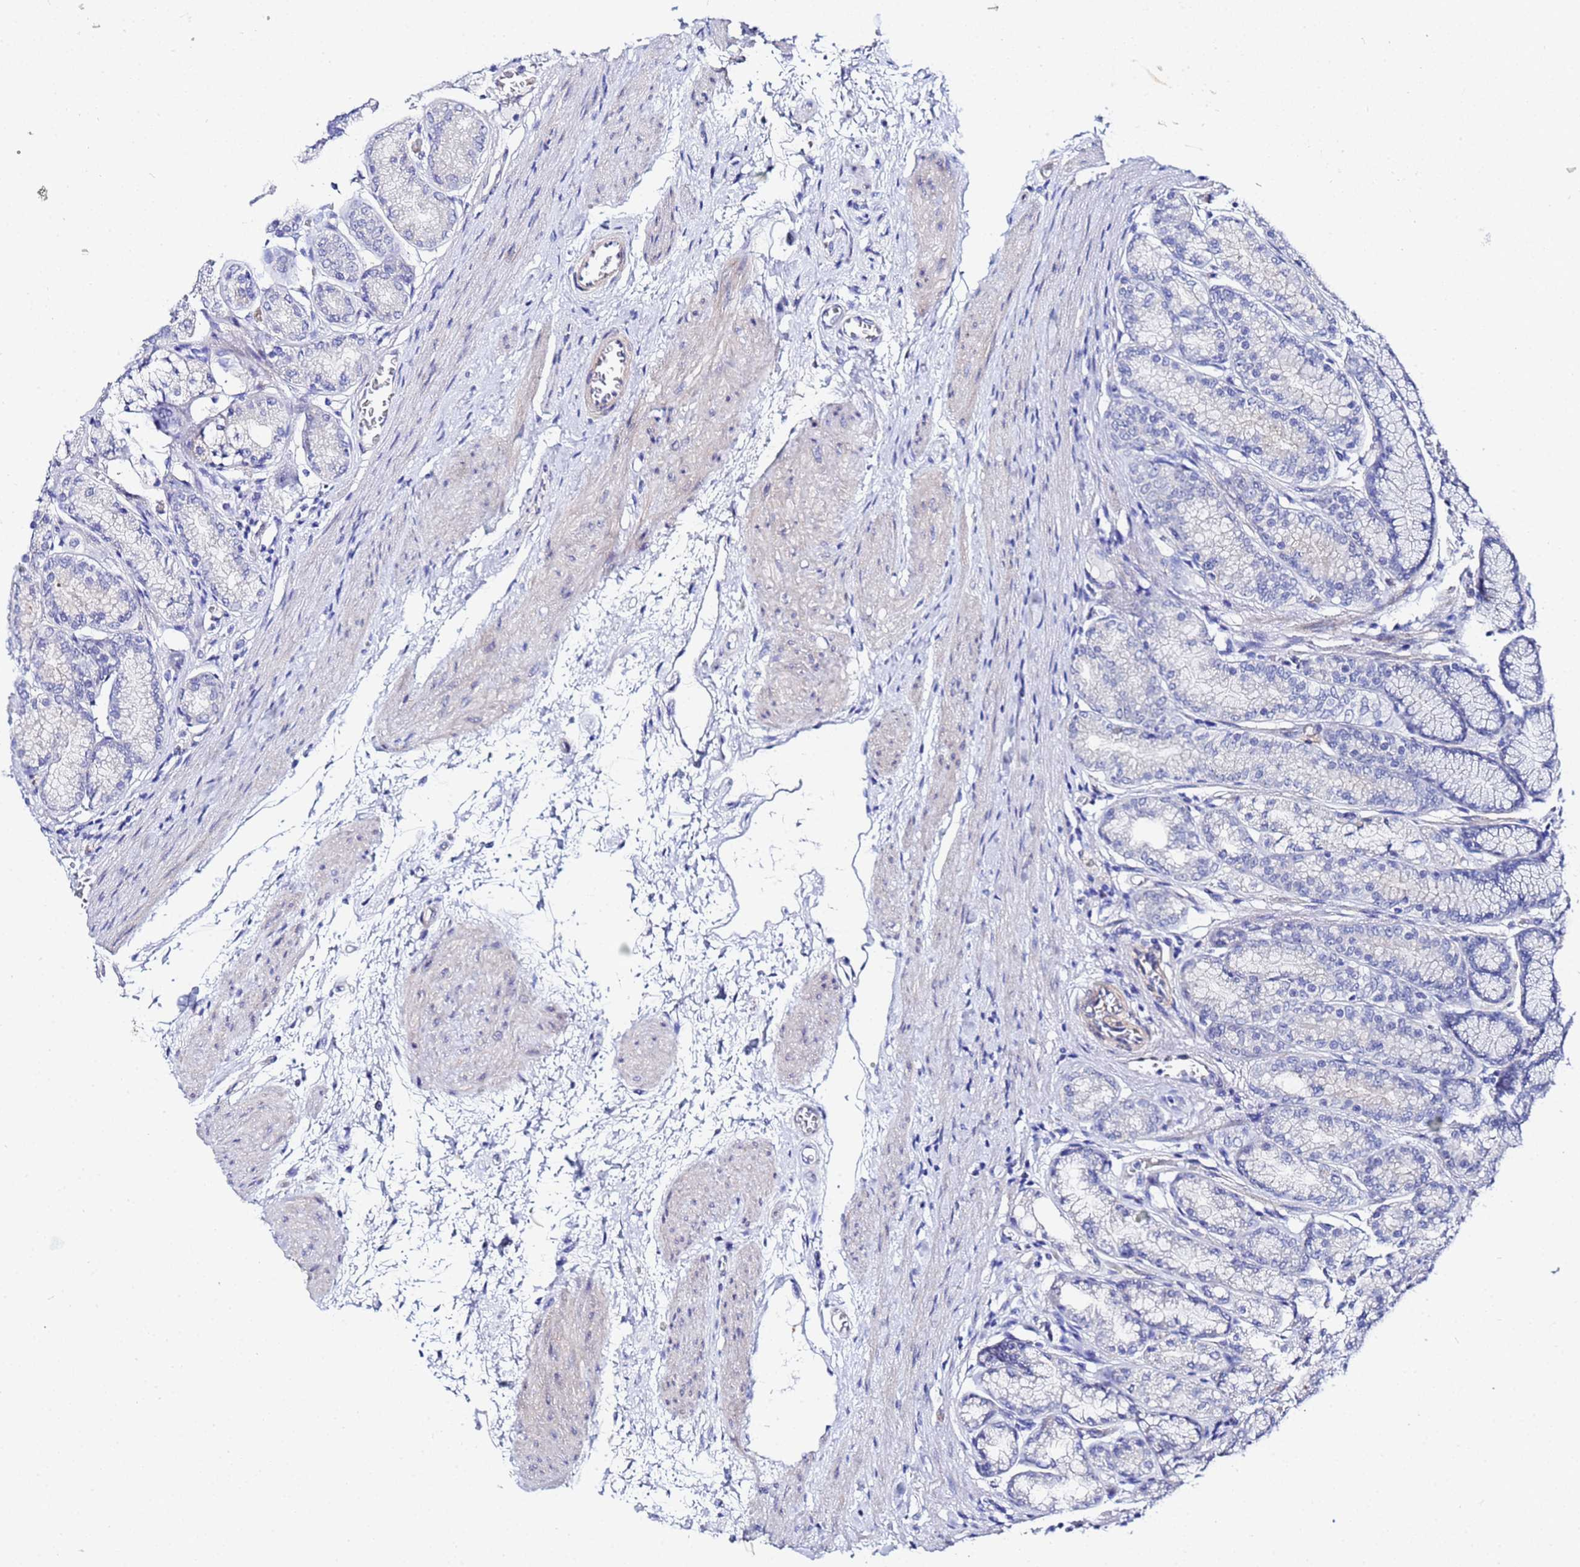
{"staining": {"intensity": "negative", "quantity": "none", "location": "none"}, "tissue": "stomach", "cell_type": "Glandular cells", "image_type": "normal", "snomed": [{"axis": "morphology", "description": "Normal tissue, NOS"}, {"axis": "morphology", "description": "Adenocarcinoma, NOS"}, {"axis": "morphology", "description": "Adenocarcinoma, High grade"}, {"axis": "topography", "description": "Stomach, upper"}, {"axis": "topography", "description": "Stomach"}], "caption": "The histopathology image displays no staining of glandular cells in normal stomach. Brightfield microscopy of IHC stained with DAB (3,3'-diaminobenzidine) (brown) and hematoxylin (blue), captured at high magnification.", "gene": "ZNF26", "patient": {"sex": "female", "age": 65}}